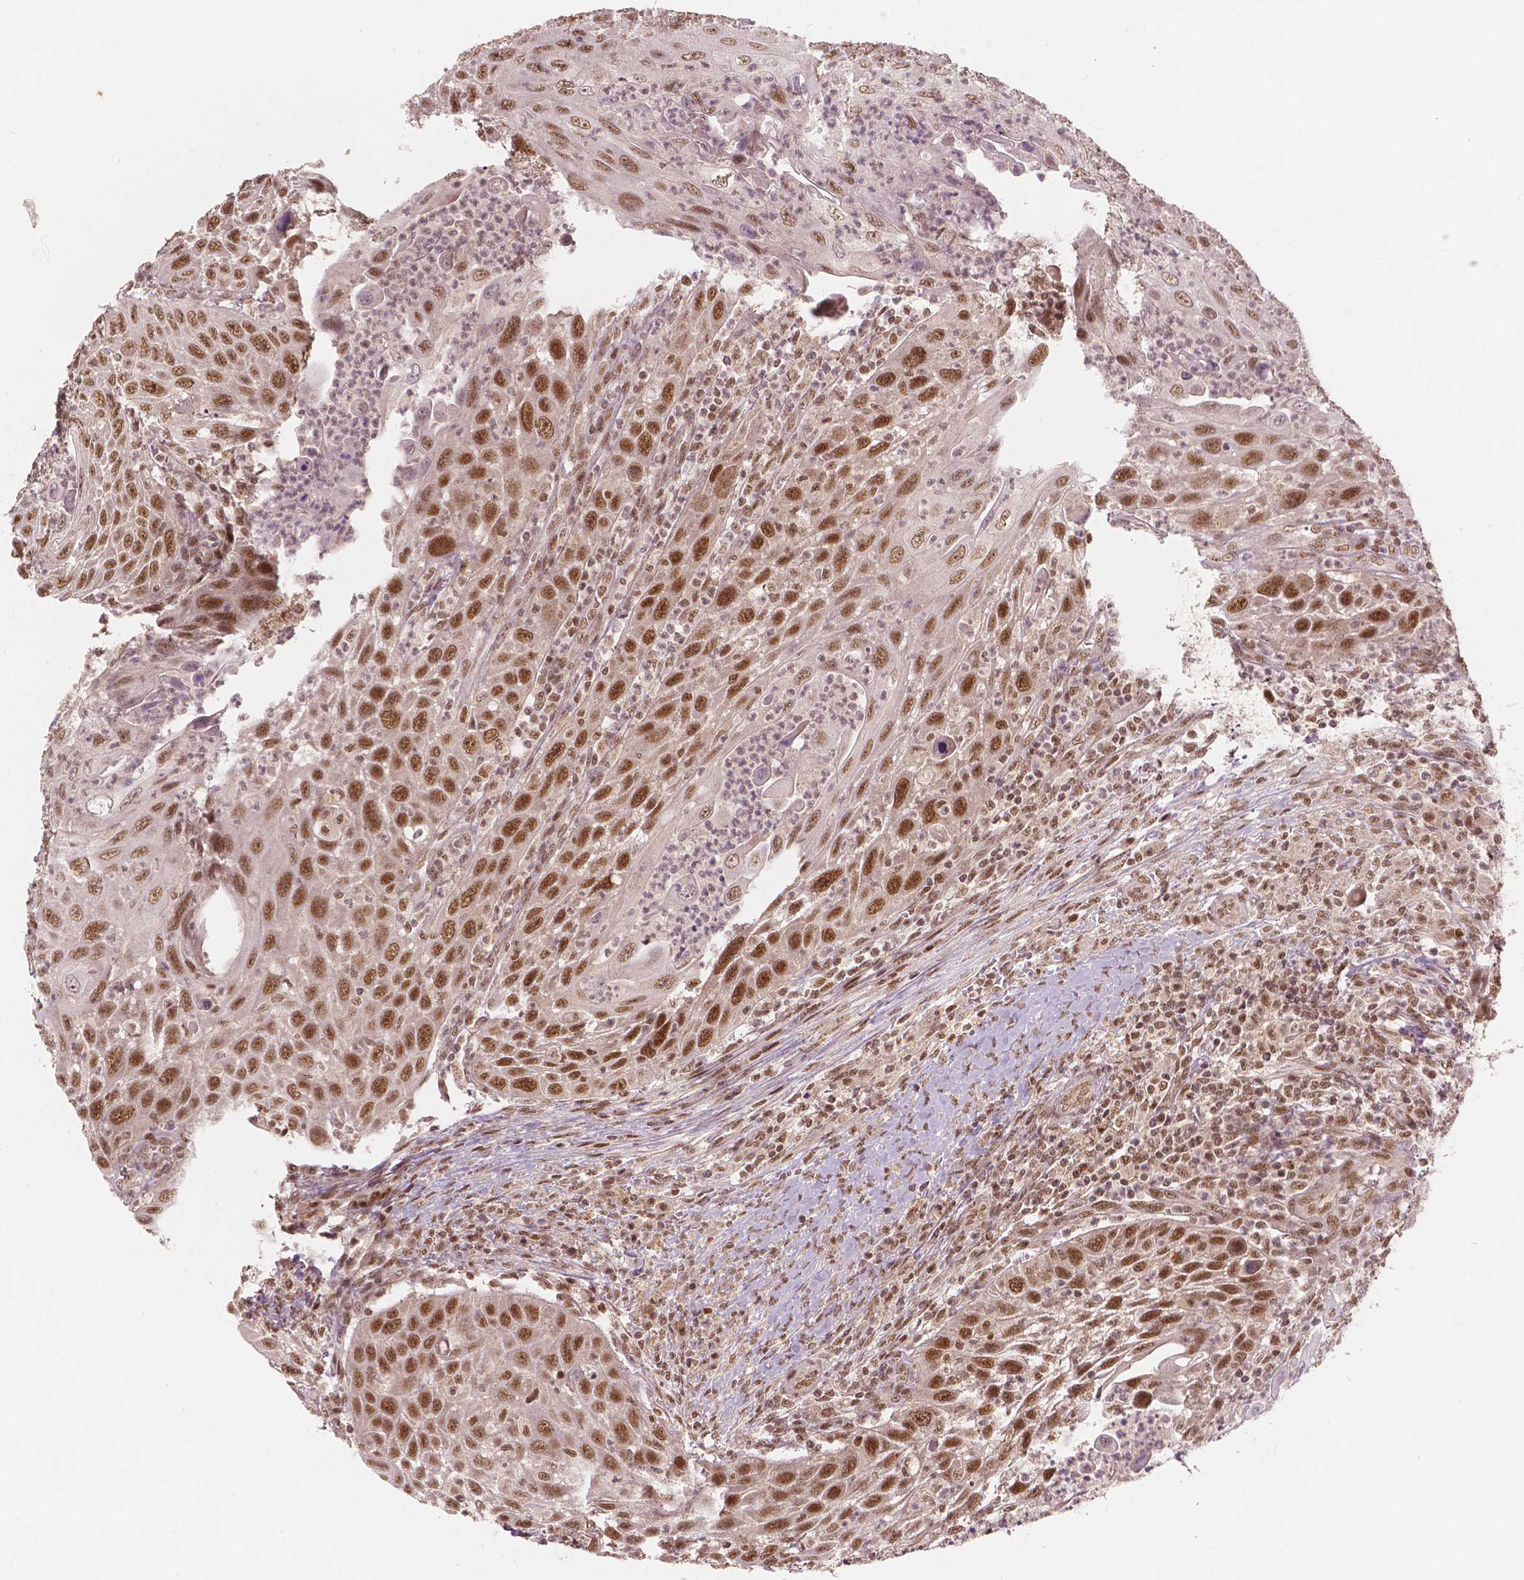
{"staining": {"intensity": "strong", "quantity": ">75%", "location": "nuclear"}, "tissue": "head and neck cancer", "cell_type": "Tumor cells", "image_type": "cancer", "snomed": [{"axis": "morphology", "description": "Squamous cell carcinoma, NOS"}, {"axis": "topography", "description": "Head-Neck"}], "caption": "Immunohistochemistry (IHC) (DAB) staining of human head and neck cancer displays strong nuclear protein expression in about >75% of tumor cells.", "gene": "NSD2", "patient": {"sex": "male", "age": 69}}